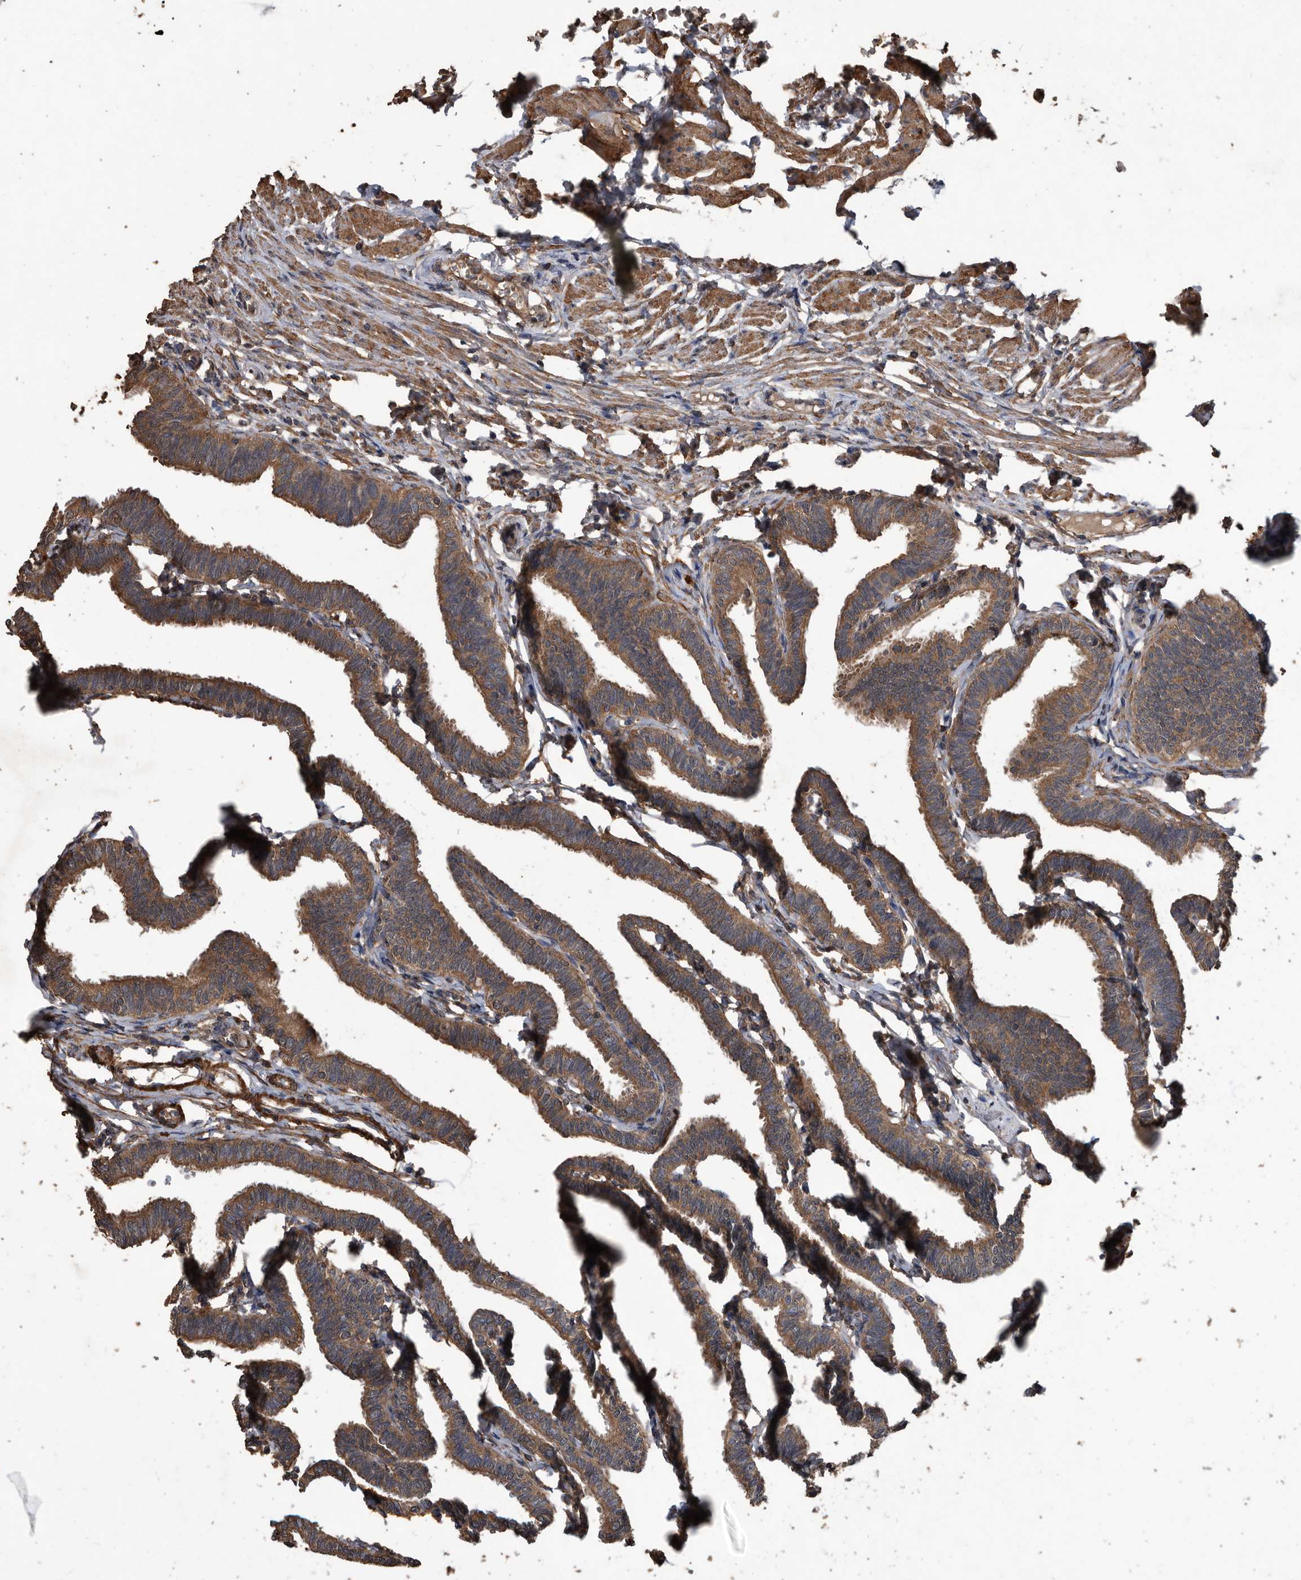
{"staining": {"intensity": "moderate", "quantity": ">75%", "location": "cytoplasmic/membranous"}, "tissue": "fallopian tube", "cell_type": "Glandular cells", "image_type": "normal", "snomed": [{"axis": "morphology", "description": "Normal tissue, NOS"}, {"axis": "topography", "description": "Fallopian tube"}, {"axis": "topography", "description": "Ovary"}], "caption": "Immunohistochemistry (IHC) image of benign fallopian tube: fallopian tube stained using immunohistochemistry (IHC) displays medium levels of moderate protein expression localized specifically in the cytoplasmic/membranous of glandular cells, appearing as a cytoplasmic/membranous brown color.", "gene": "NRBP1", "patient": {"sex": "female", "age": 23}}